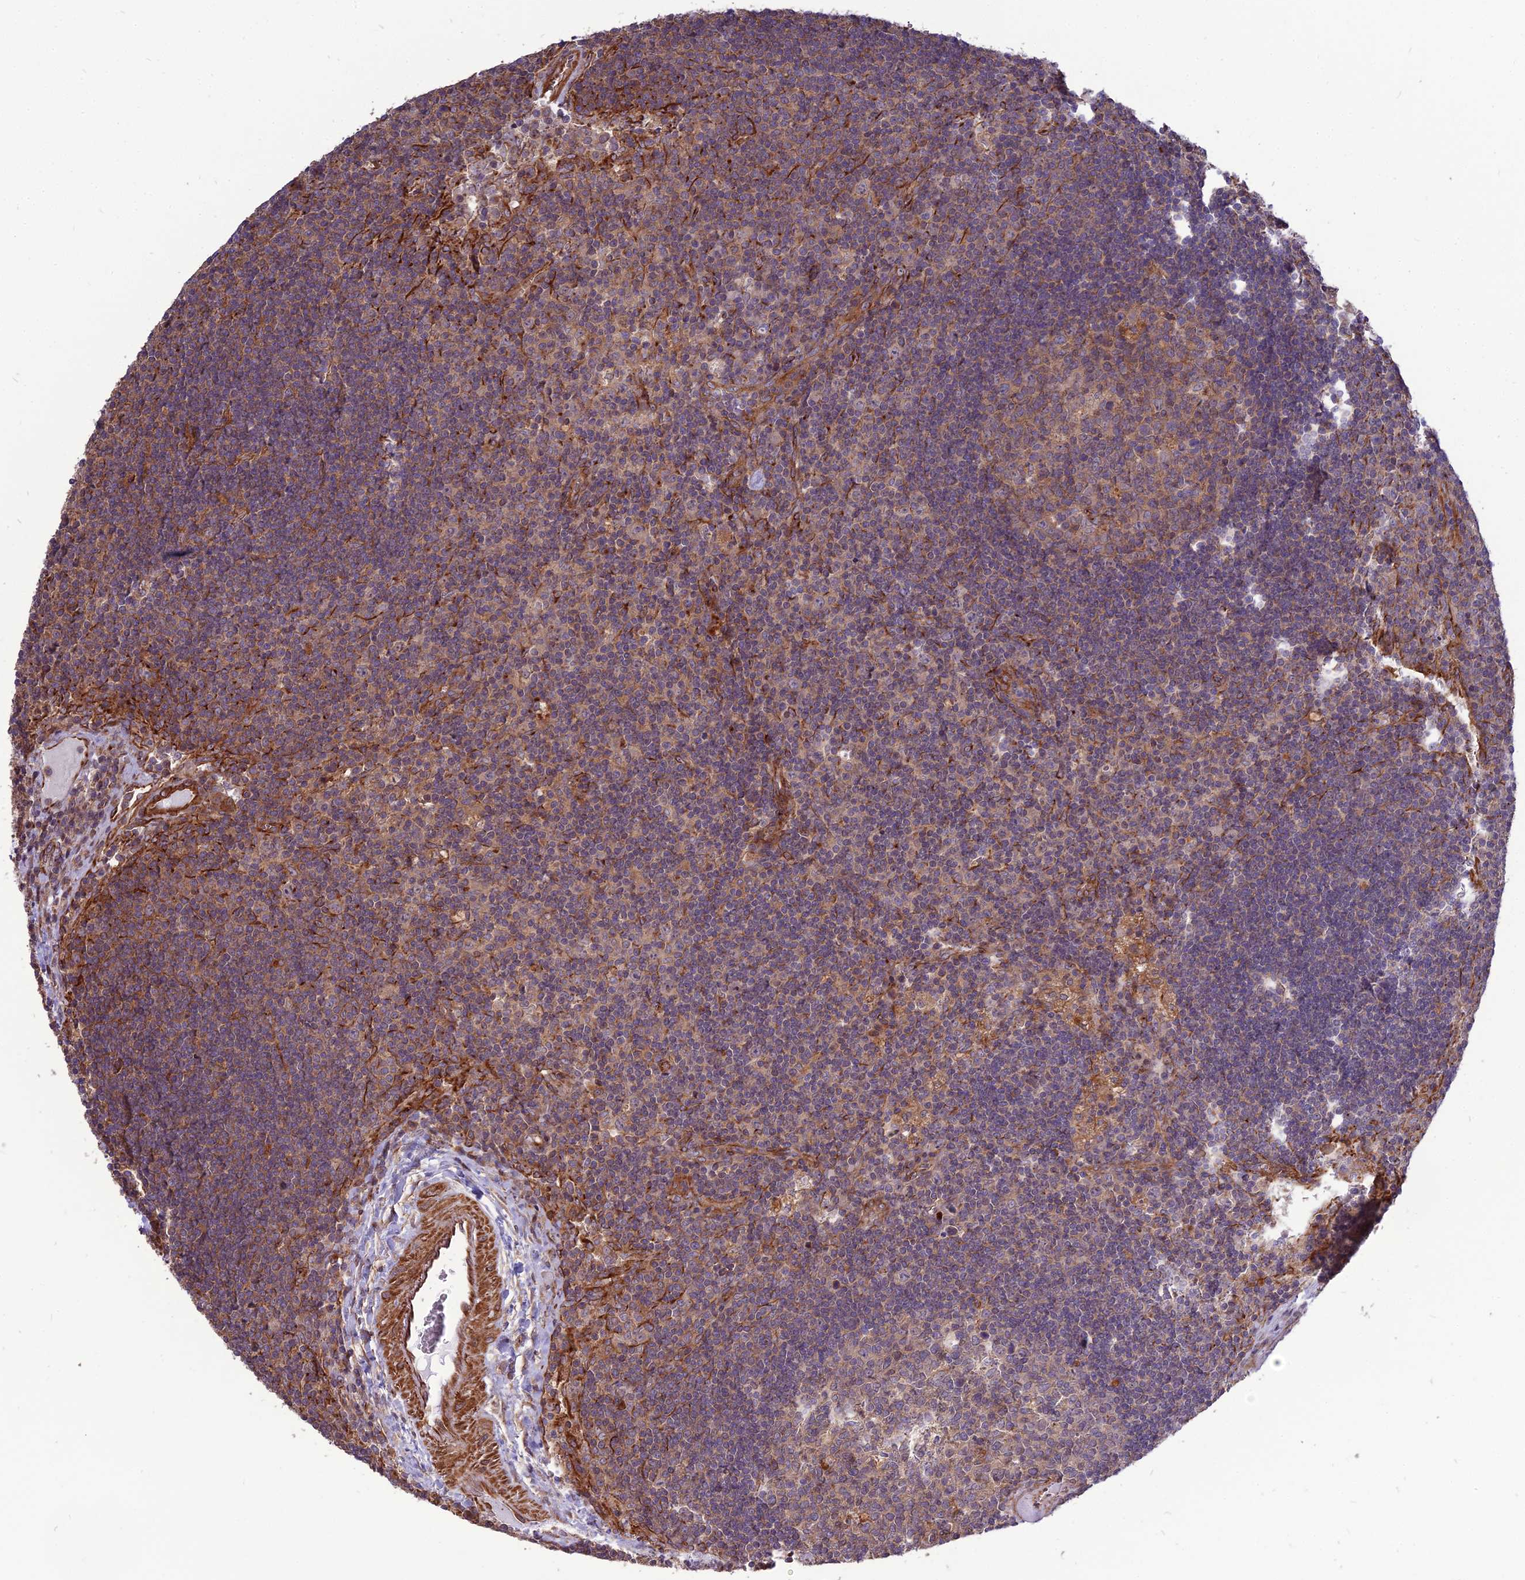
{"staining": {"intensity": "weak", "quantity": "25%-75%", "location": "cytoplasmic/membranous"}, "tissue": "lymph node", "cell_type": "Germinal center cells", "image_type": "normal", "snomed": [{"axis": "morphology", "description": "Normal tissue, NOS"}, {"axis": "topography", "description": "Lymph node"}], "caption": "A brown stain highlights weak cytoplasmic/membranous positivity of a protein in germinal center cells of normal human lymph node.", "gene": "TSPYL2", "patient": {"sex": "male", "age": 58}}